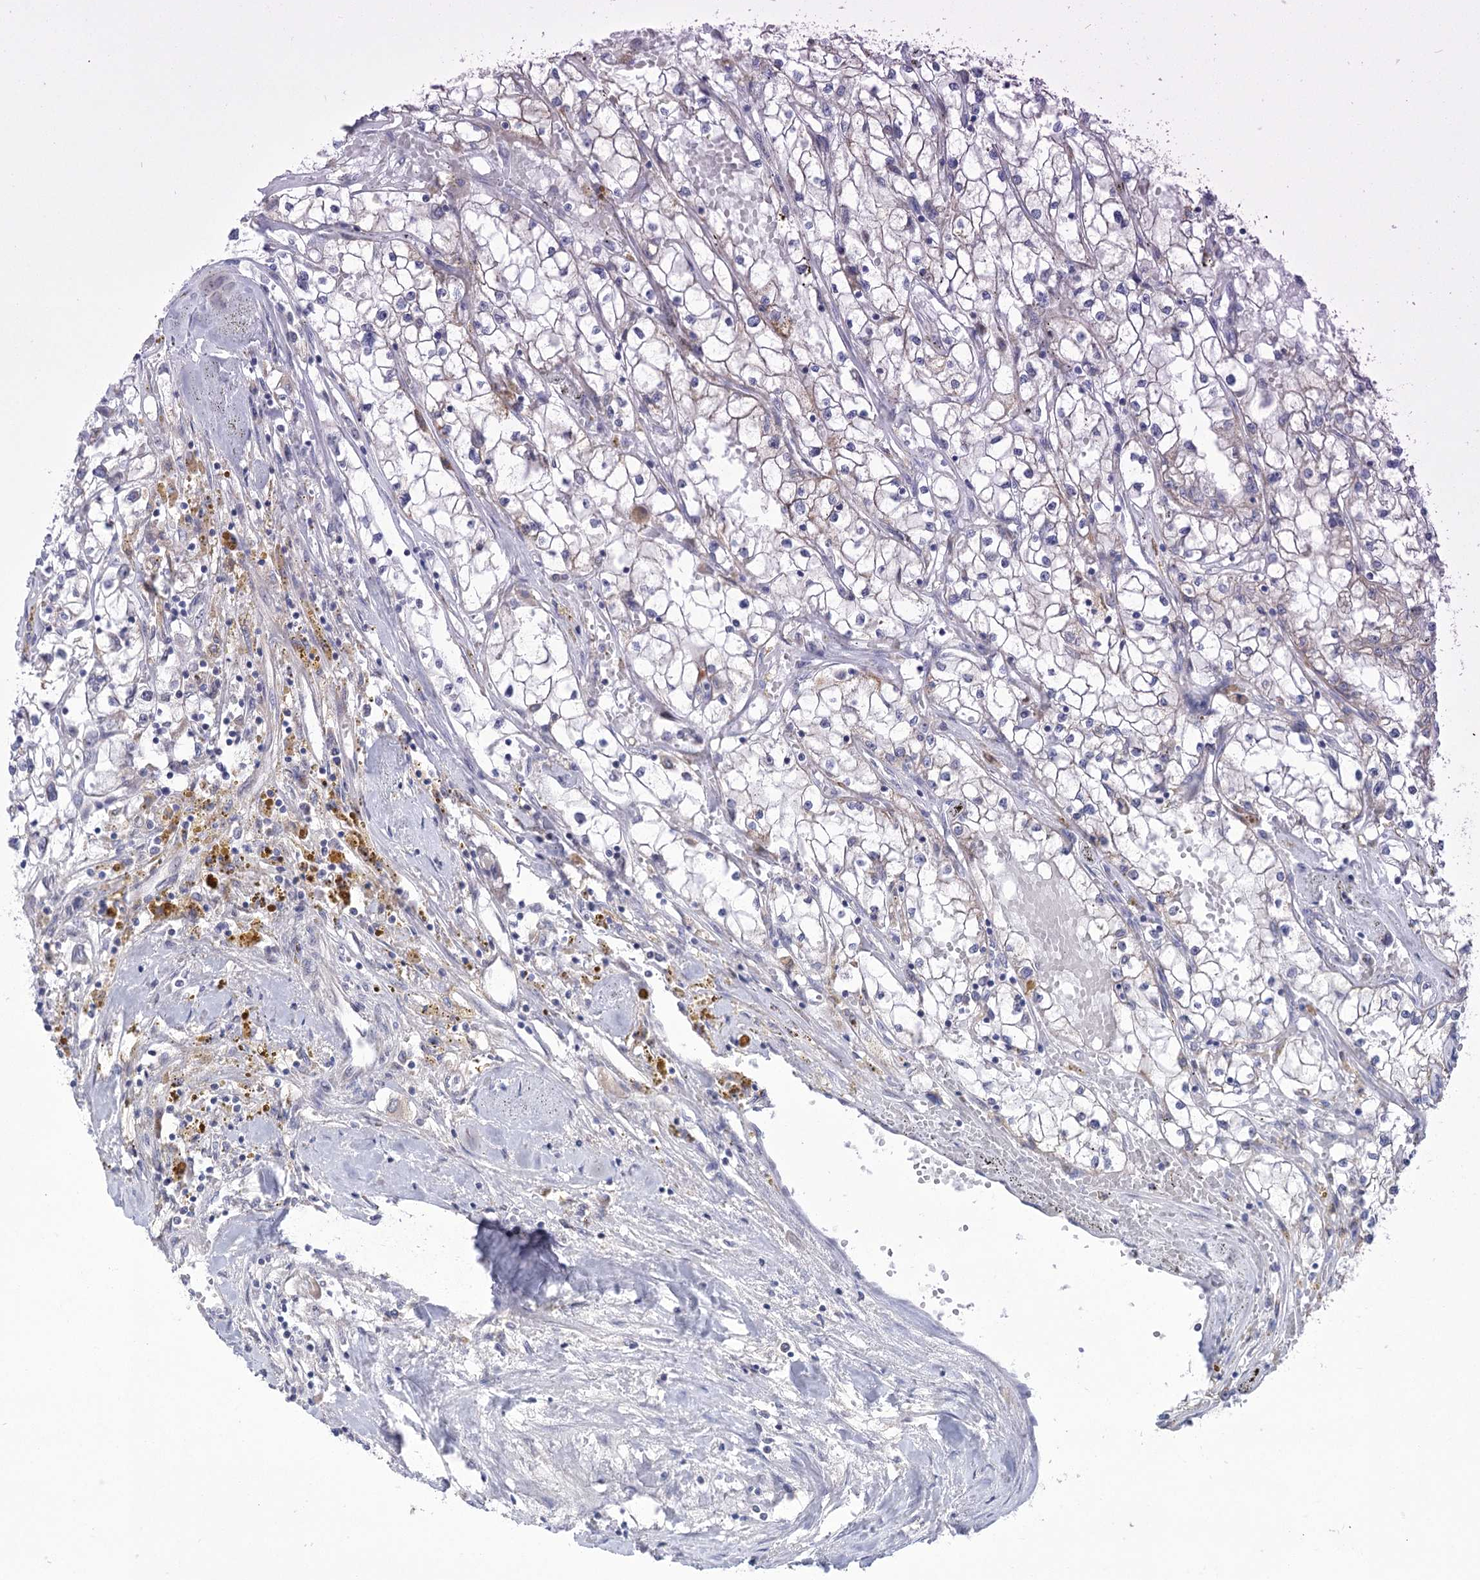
{"staining": {"intensity": "moderate", "quantity": "<25%", "location": "cytoplasmic/membranous"}, "tissue": "renal cancer", "cell_type": "Tumor cells", "image_type": "cancer", "snomed": [{"axis": "morphology", "description": "Adenocarcinoma, NOS"}, {"axis": "topography", "description": "Kidney"}], "caption": "Protein staining displays moderate cytoplasmic/membranous positivity in approximately <25% of tumor cells in adenocarcinoma (renal). The protein is shown in brown color, while the nuclei are stained blue.", "gene": "ECHDC3", "patient": {"sex": "male", "age": 56}}